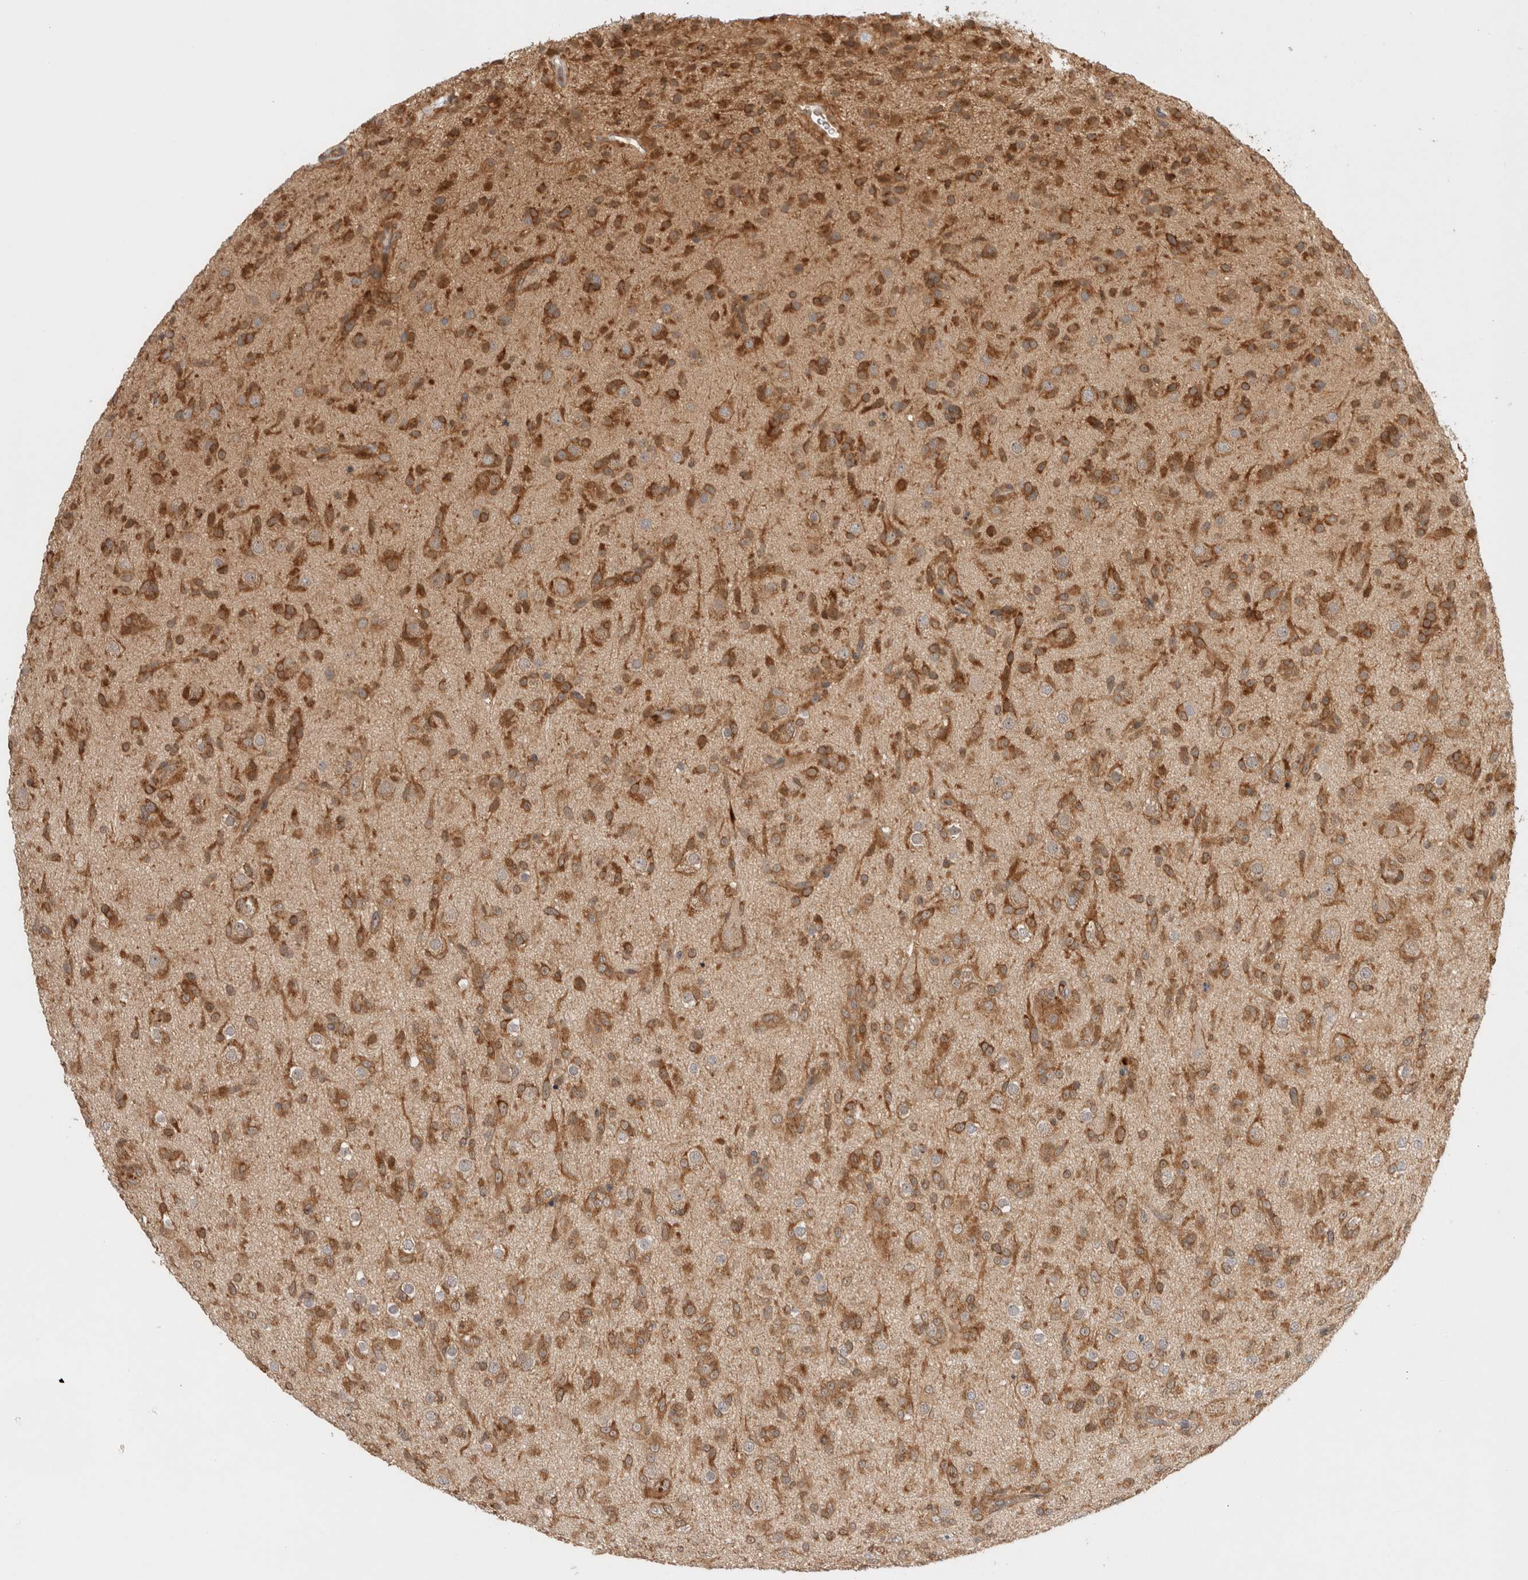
{"staining": {"intensity": "strong", "quantity": ">75%", "location": "cytoplasmic/membranous"}, "tissue": "glioma", "cell_type": "Tumor cells", "image_type": "cancer", "snomed": [{"axis": "morphology", "description": "Glioma, malignant, Low grade"}, {"axis": "topography", "description": "Brain"}], "caption": "Immunohistochemistry (IHC) micrograph of human glioma stained for a protein (brown), which displays high levels of strong cytoplasmic/membranous staining in about >75% of tumor cells.", "gene": "OTUD6B", "patient": {"sex": "male", "age": 65}}